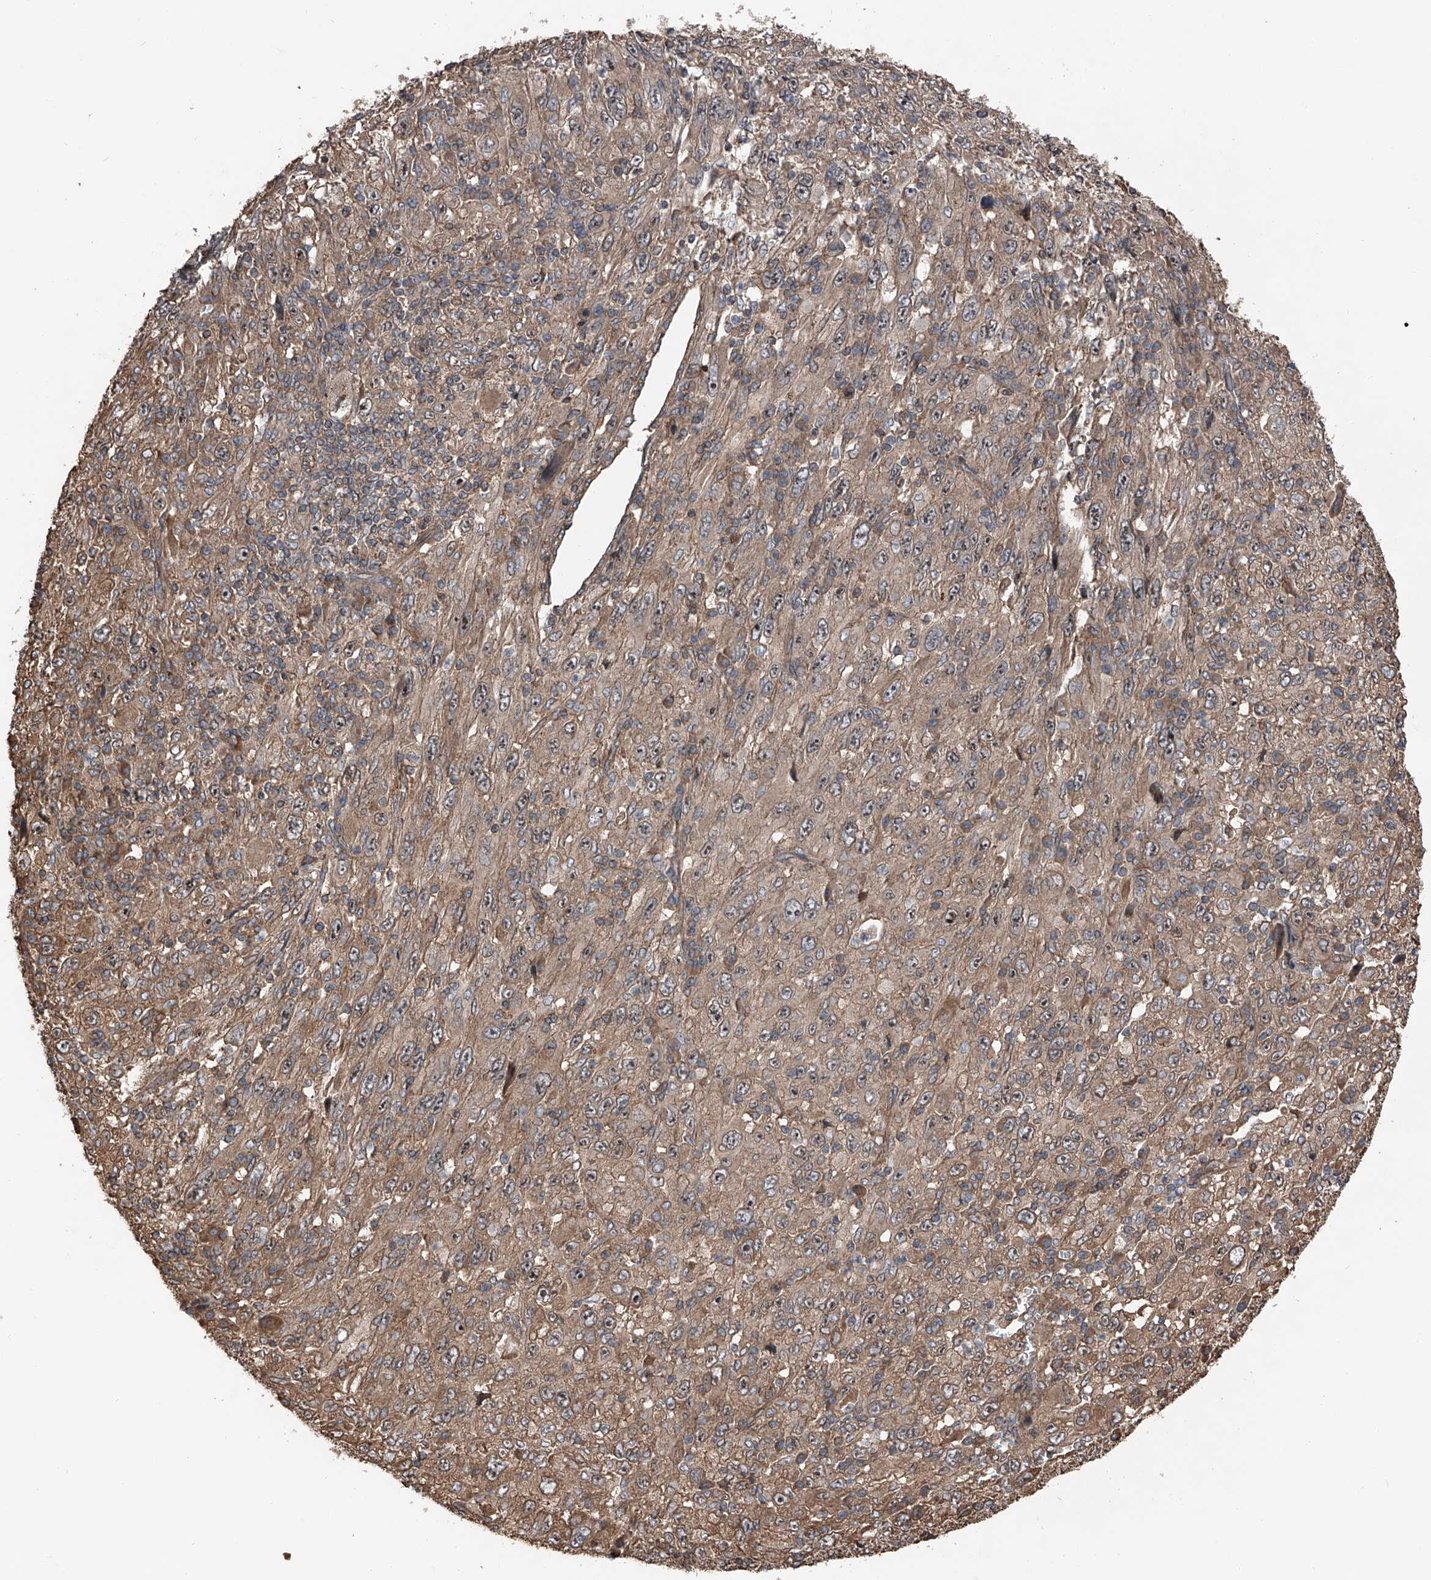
{"staining": {"intensity": "moderate", "quantity": "25%-75%", "location": "cytoplasmic/membranous"}, "tissue": "melanoma", "cell_type": "Tumor cells", "image_type": "cancer", "snomed": [{"axis": "morphology", "description": "Malignant melanoma, Metastatic site"}, {"axis": "topography", "description": "Skin"}], "caption": "Immunohistochemistry (IHC) image of melanoma stained for a protein (brown), which reveals medium levels of moderate cytoplasmic/membranous expression in approximately 25%-75% of tumor cells.", "gene": "KCNJ2", "patient": {"sex": "female", "age": 56}}